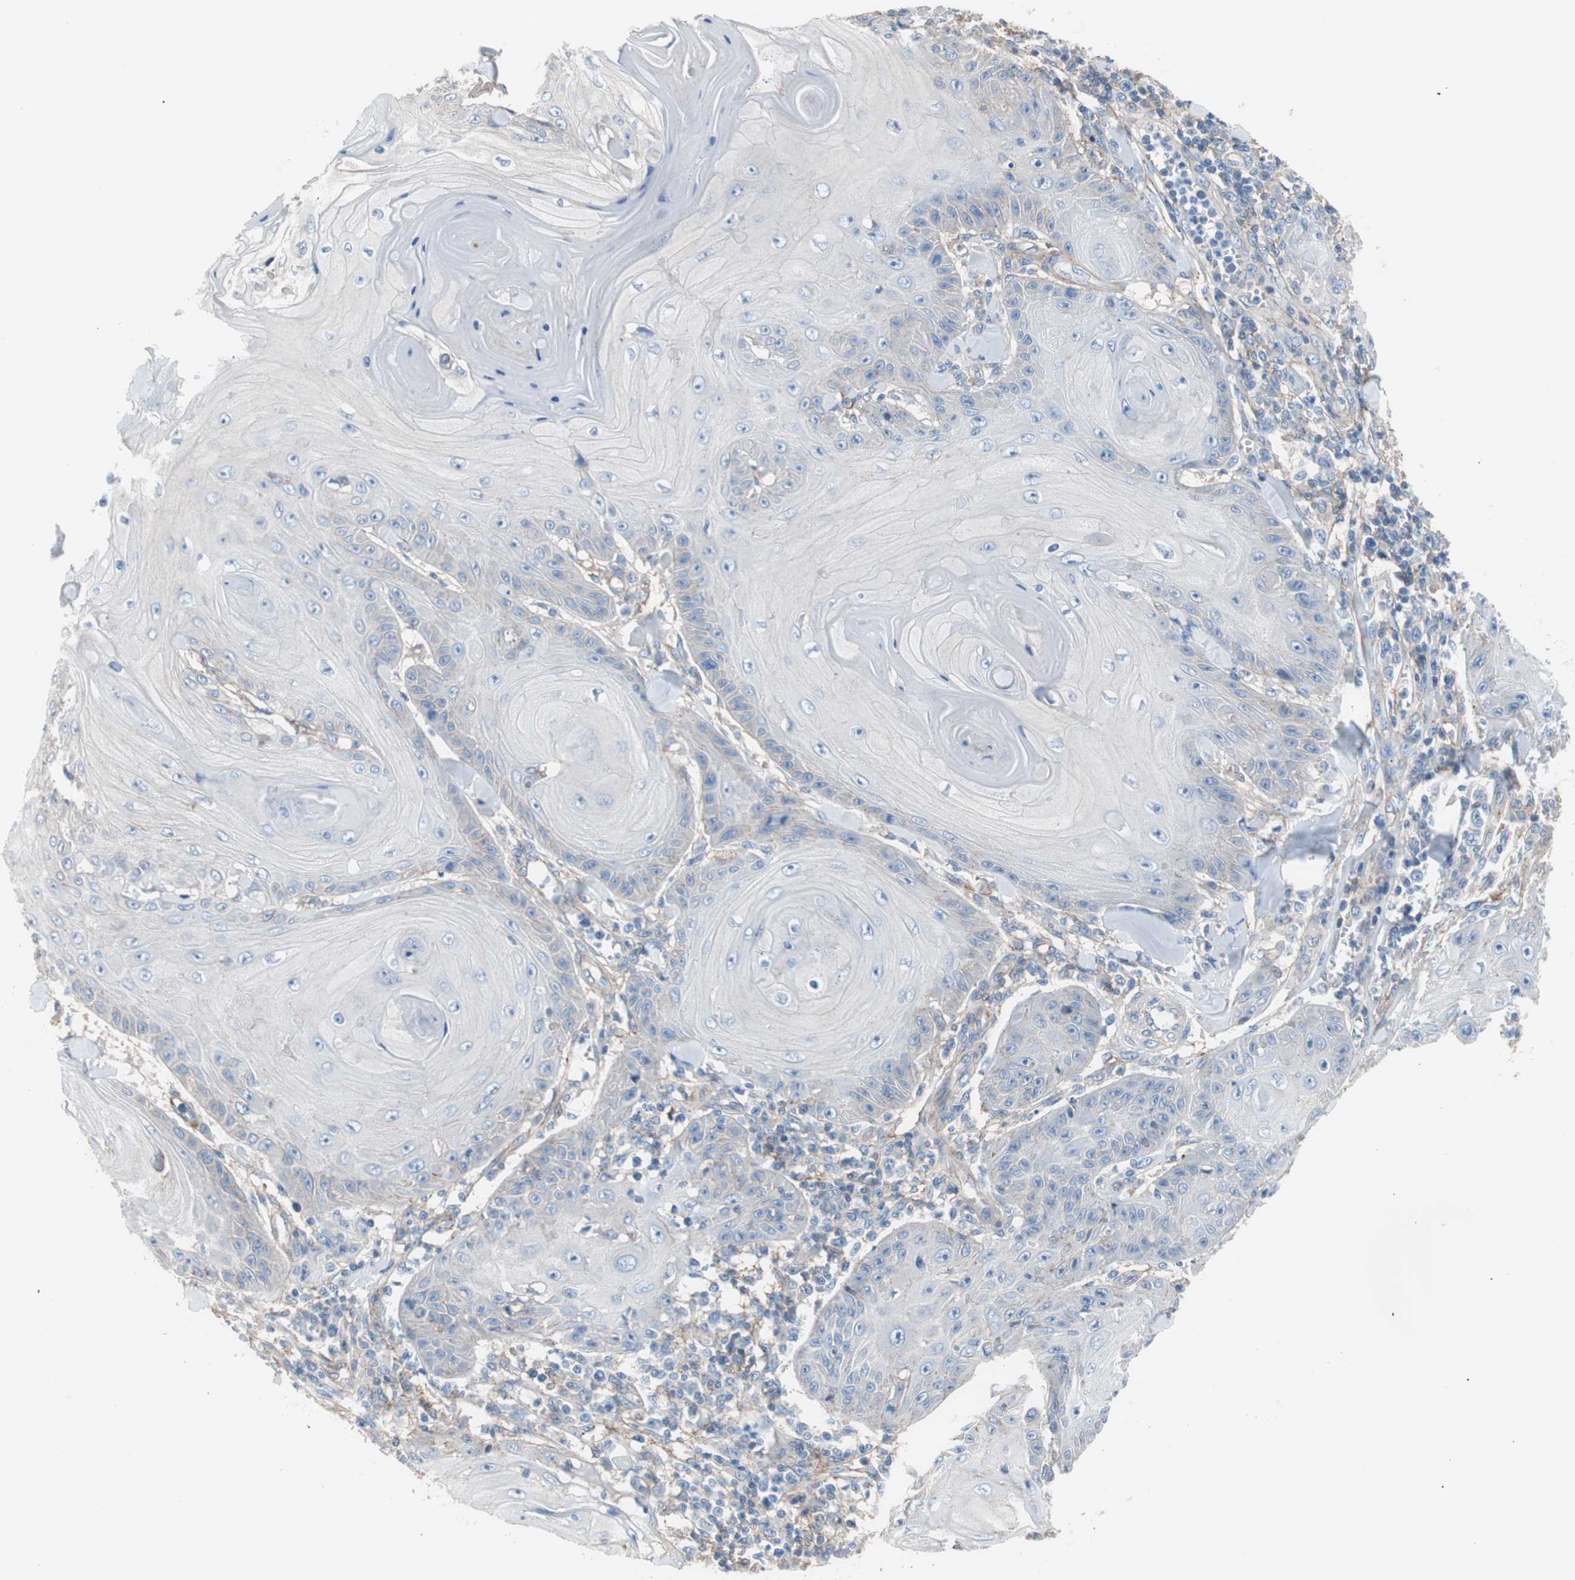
{"staining": {"intensity": "negative", "quantity": "none", "location": "none"}, "tissue": "skin cancer", "cell_type": "Tumor cells", "image_type": "cancer", "snomed": [{"axis": "morphology", "description": "Squamous cell carcinoma, NOS"}, {"axis": "topography", "description": "Skin"}], "caption": "The immunohistochemistry photomicrograph has no significant positivity in tumor cells of squamous cell carcinoma (skin) tissue.", "gene": "CD81", "patient": {"sex": "female", "age": 78}}